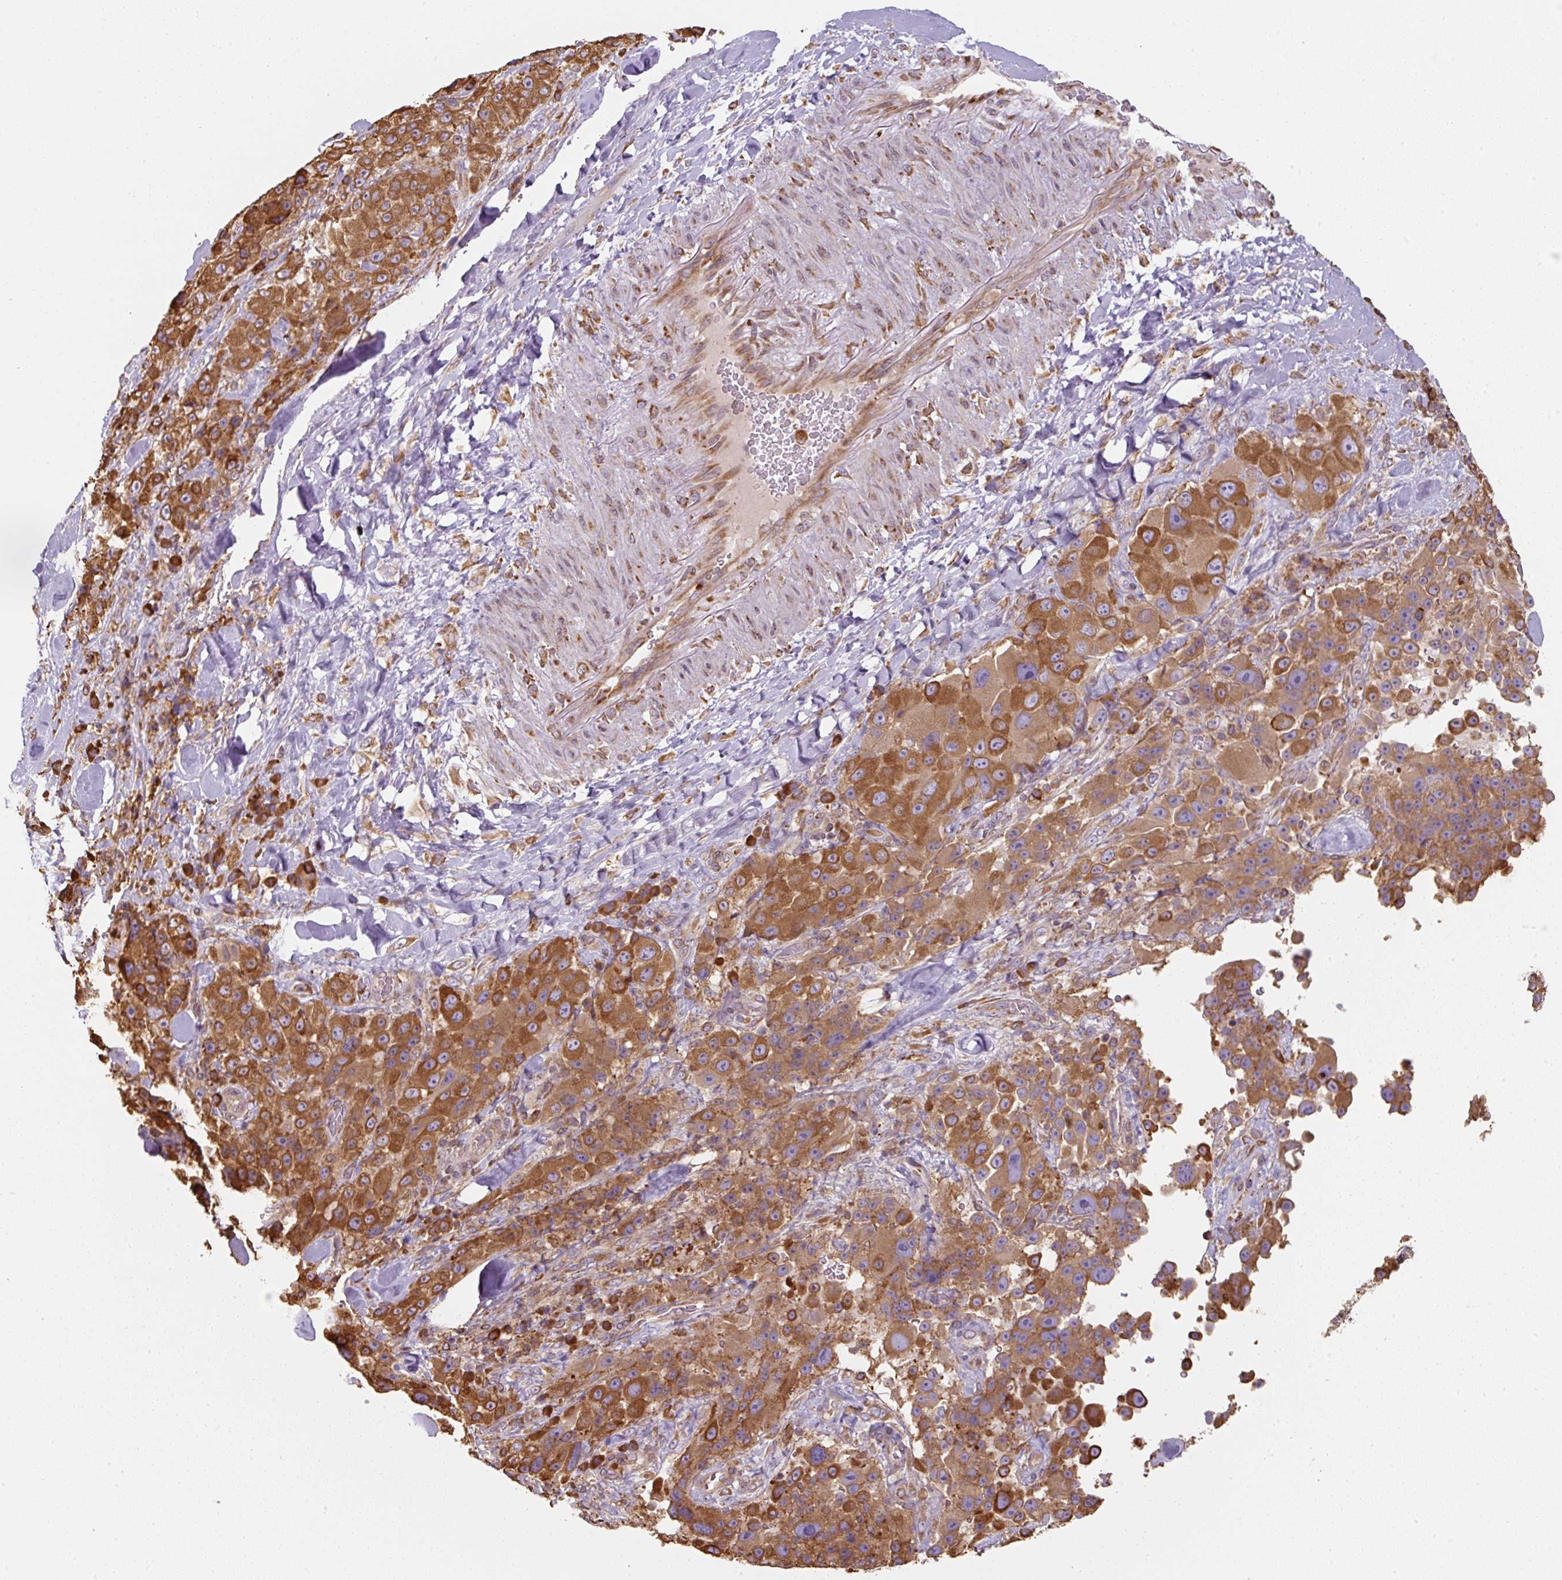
{"staining": {"intensity": "strong", "quantity": ">75%", "location": "cytoplasmic/membranous"}, "tissue": "melanoma", "cell_type": "Tumor cells", "image_type": "cancer", "snomed": [{"axis": "morphology", "description": "Malignant melanoma, Metastatic site"}, {"axis": "topography", "description": "Lymph node"}], "caption": "Strong cytoplasmic/membranous staining for a protein is seen in approximately >75% of tumor cells of malignant melanoma (metastatic site) using IHC.", "gene": "PRKCSH", "patient": {"sex": "male", "age": 62}}